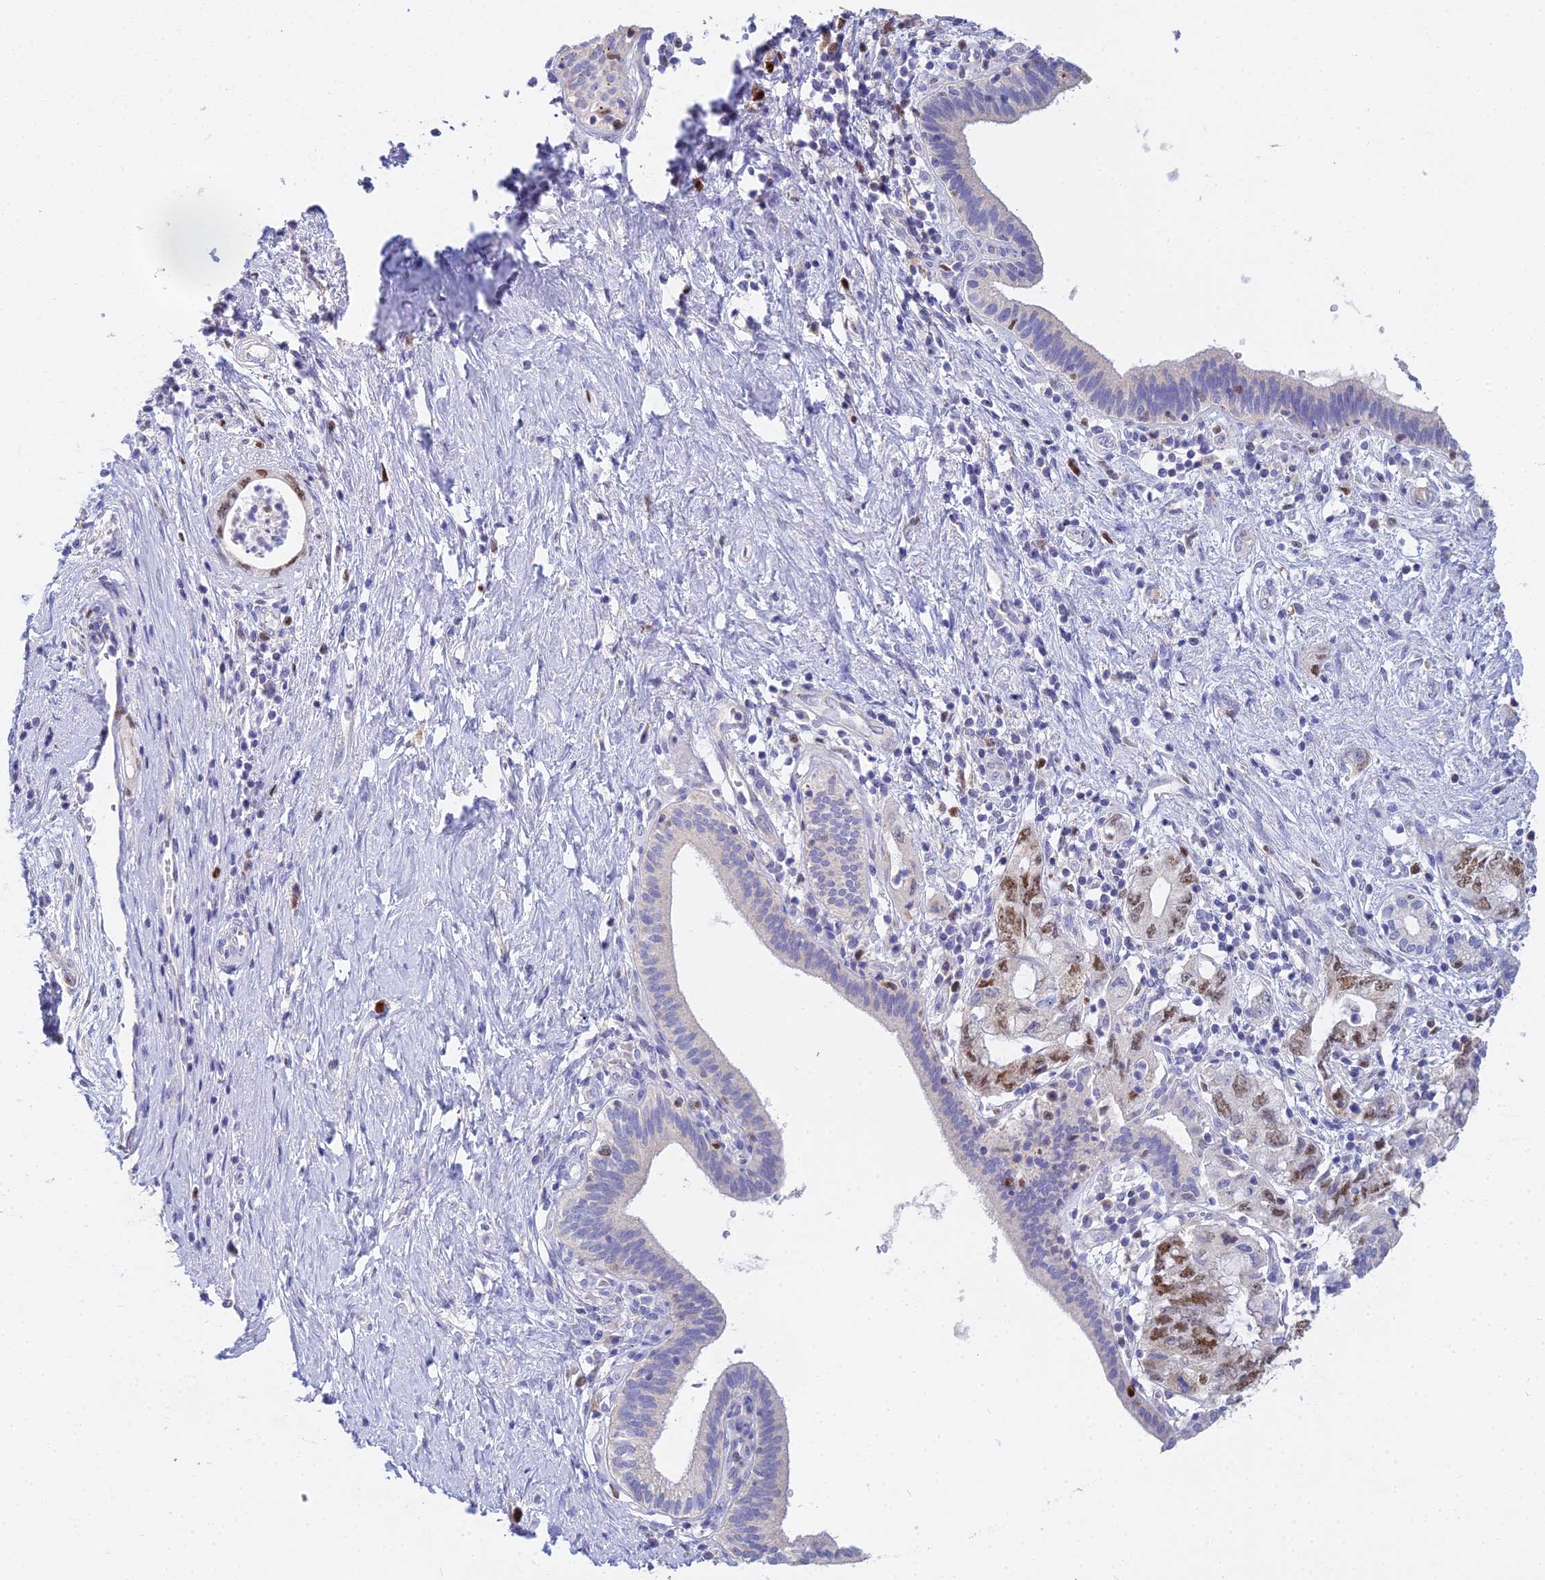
{"staining": {"intensity": "moderate", "quantity": "25%-75%", "location": "nuclear"}, "tissue": "pancreatic cancer", "cell_type": "Tumor cells", "image_type": "cancer", "snomed": [{"axis": "morphology", "description": "Adenocarcinoma, NOS"}, {"axis": "topography", "description": "Pancreas"}], "caption": "DAB immunohistochemical staining of pancreatic cancer (adenocarcinoma) shows moderate nuclear protein expression in about 25%-75% of tumor cells.", "gene": "MCM2", "patient": {"sex": "female", "age": 73}}